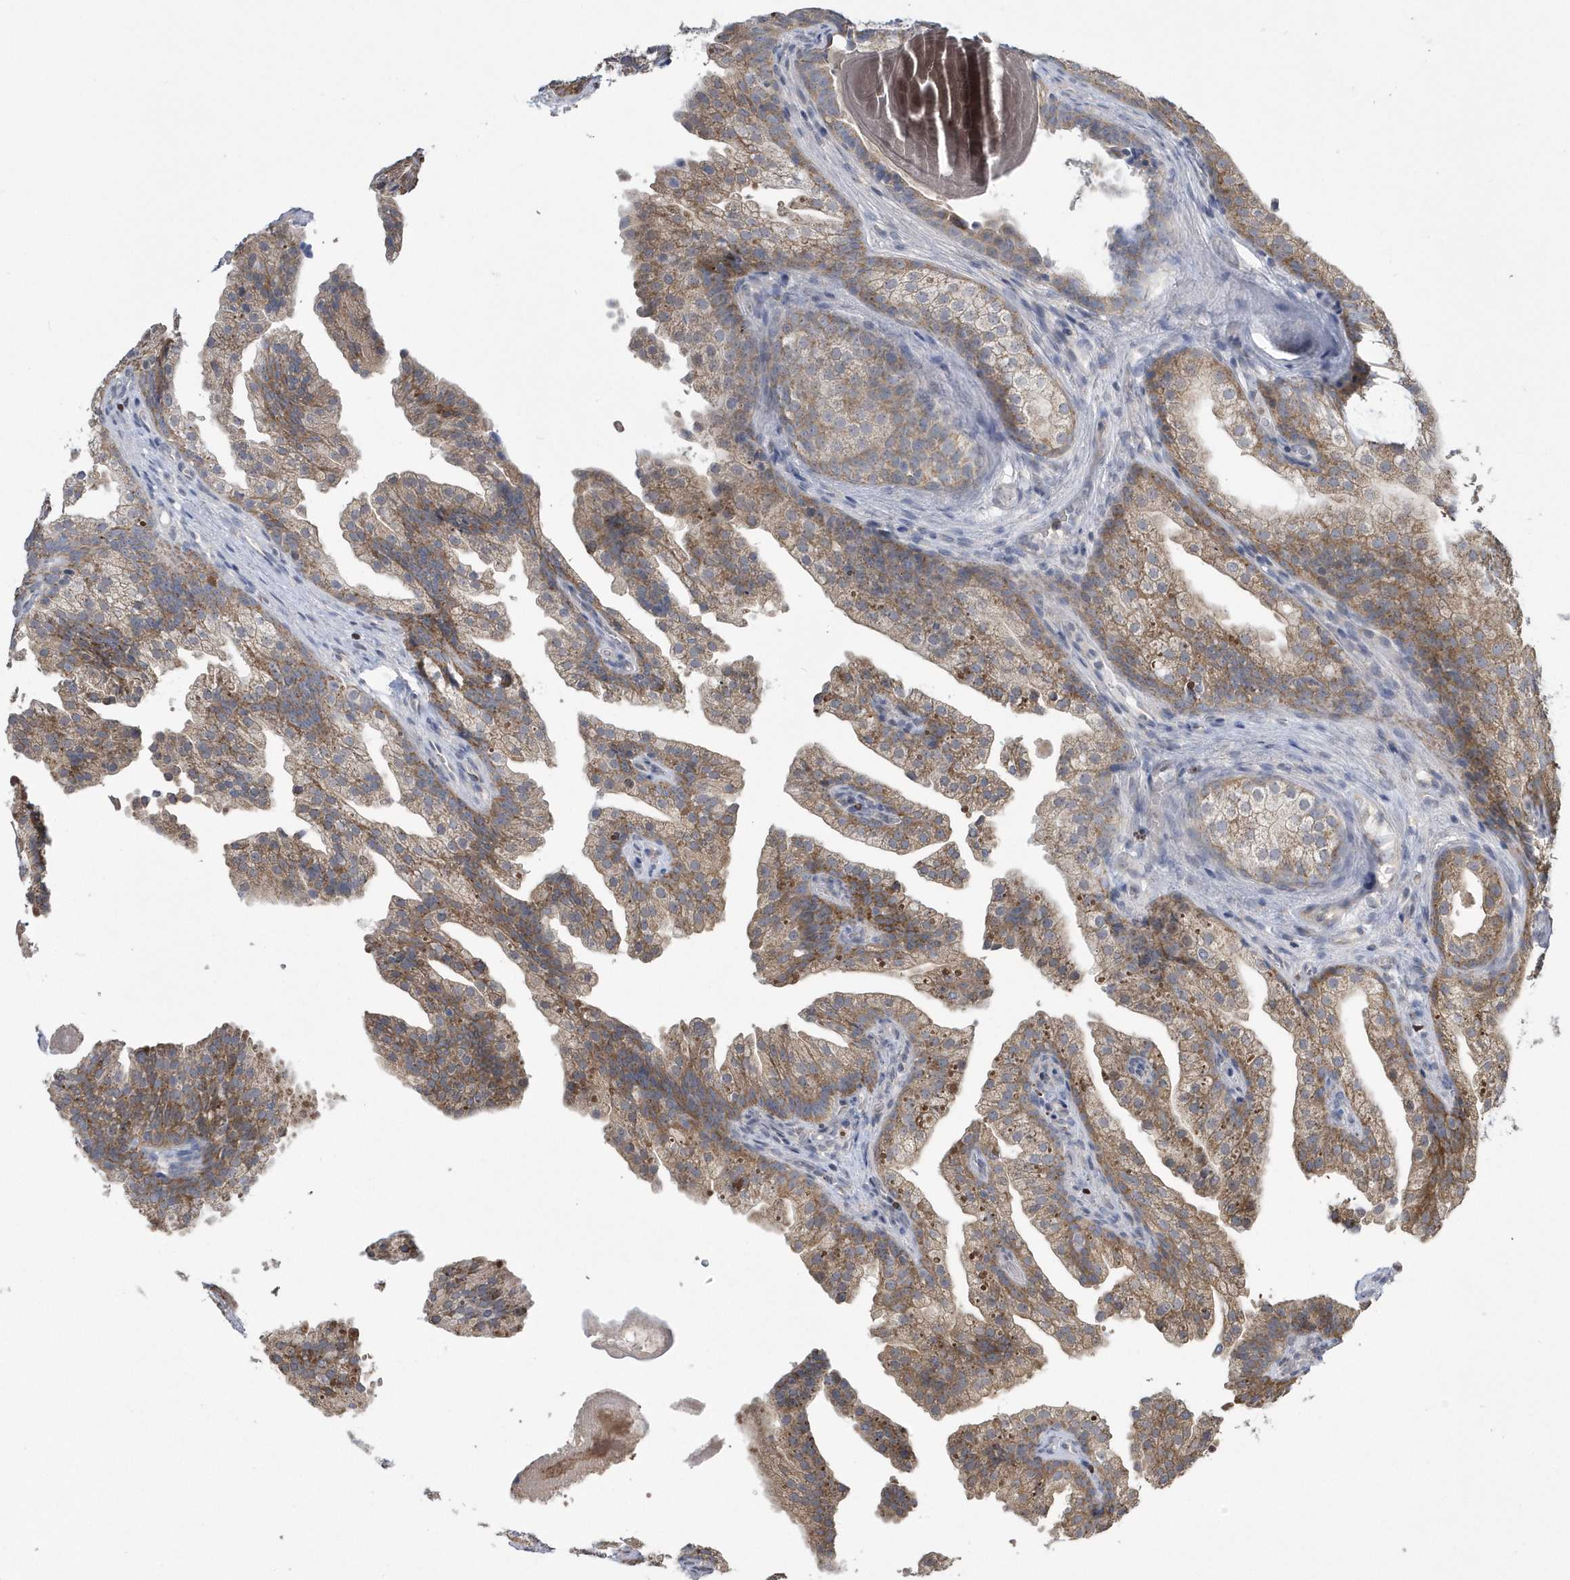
{"staining": {"intensity": "weak", "quantity": ">75%", "location": "cytoplasmic/membranous"}, "tissue": "prostate cancer", "cell_type": "Tumor cells", "image_type": "cancer", "snomed": [{"axis": "morphology", "description": "Adenocarcinoma, High grade"}, {"axis": "topography", "description": "Prostate"}], "caption": "Prostate high-grade adenocarcinoma stained for a protein shows weak cytoplasmic/membranous positivity in tumor cells. Using DAB (3,3'-diaminobenzidine) (brown) and hematoxylin (blue) stains, captured at high magnification using brightfield microscopy.", "gene": "SLX9", "patient": {"sex": "male", "age": 62}}